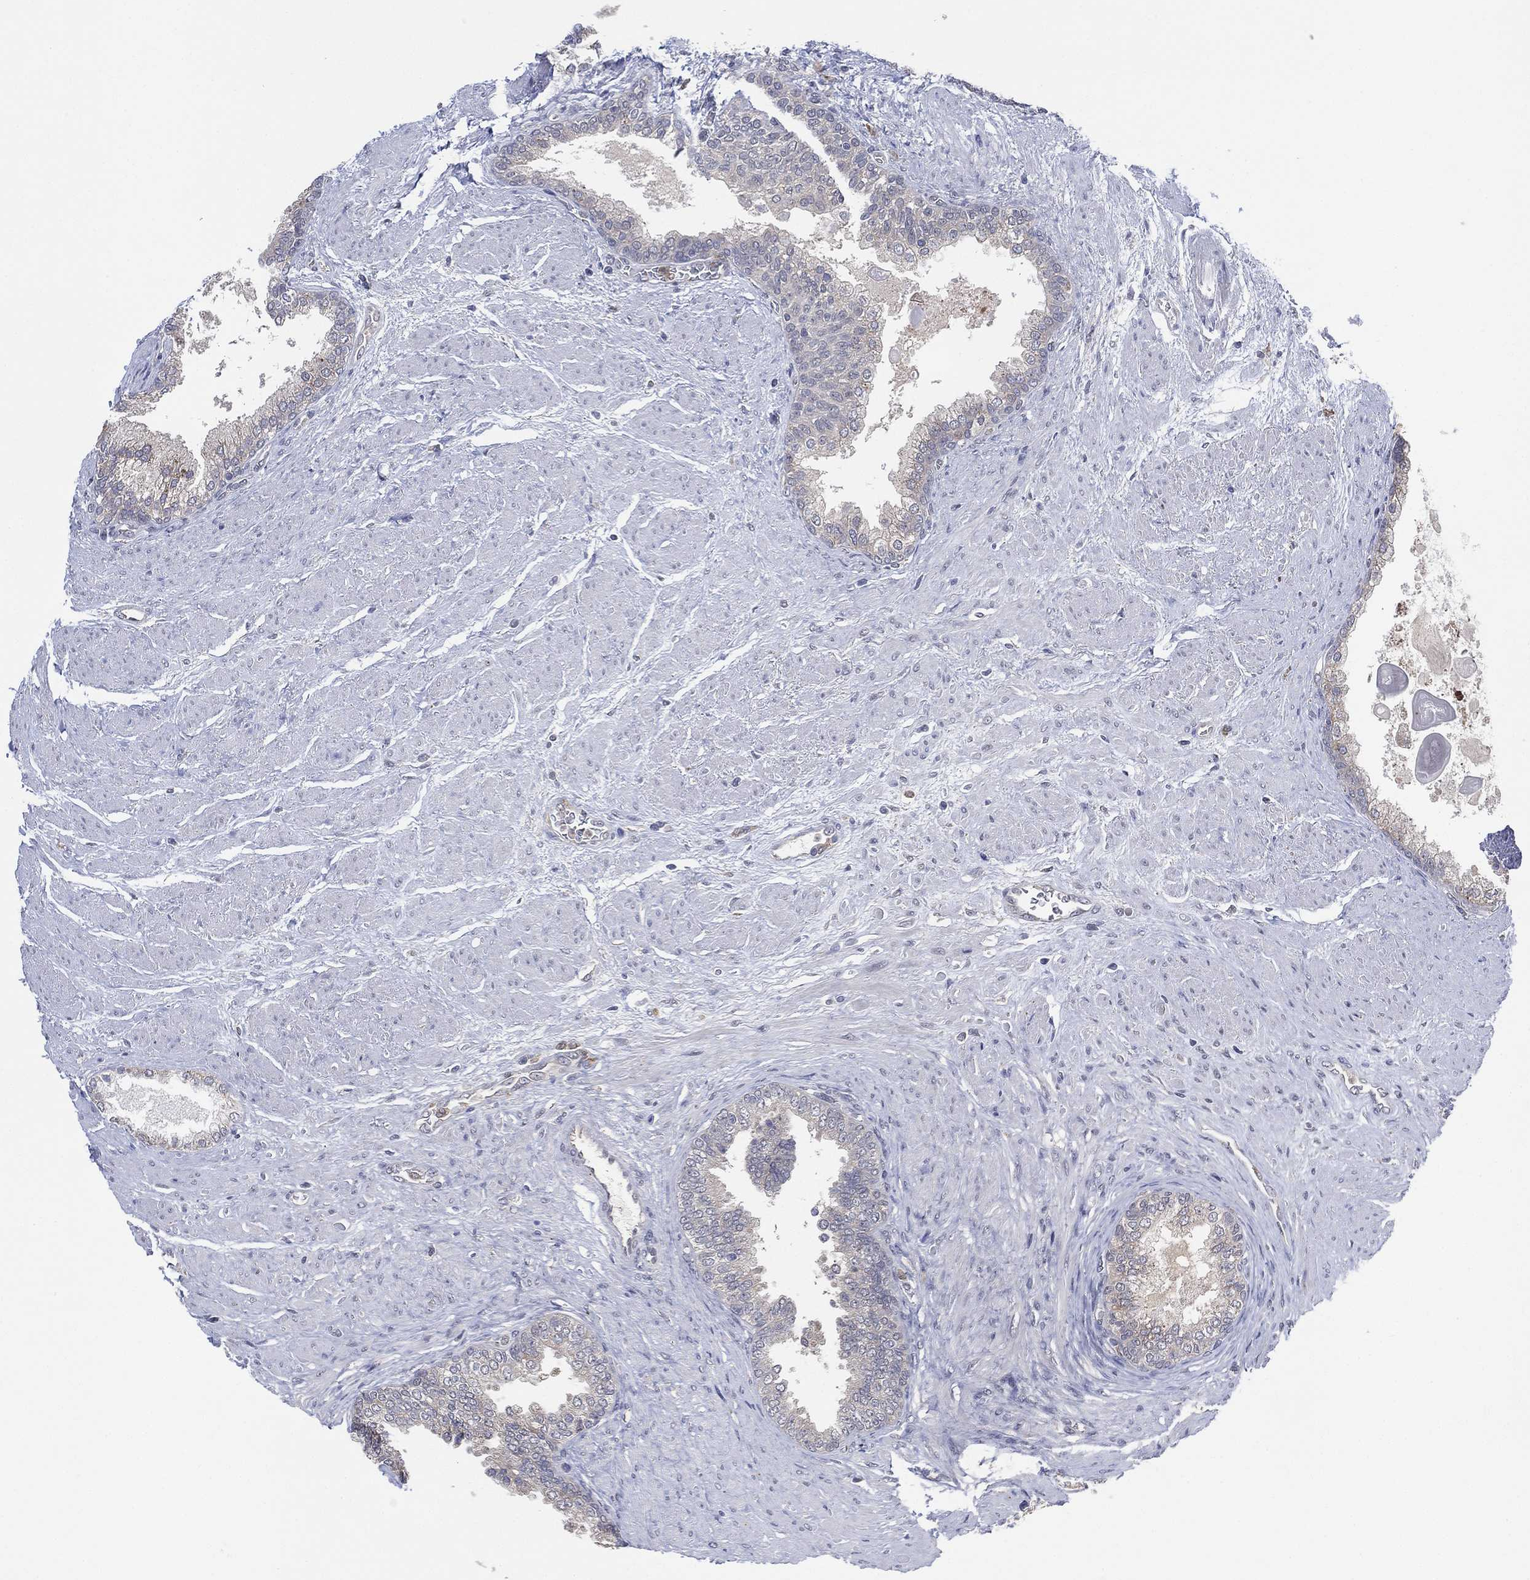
{"staining": {"intensity": "negative", "quantity": "none", "location": "none"}, "tissue": "prostate cancer", "cell_type": "Tumor cells", "image_type": "cancer", "snomed": [{"axis": "morphology", "description": "Adenocarcinoma, NOS"}, {"axis": "topography", "description": "Prostate and seminal vesicle, NOS"}, {"axis": "topography", "description": "Prostate"}], "caption": "Immunohistochemical staining of prostate cancer shows no significant expression in tumor cells.", "gene": "FES", "patient": {"sex": "male", "age": 62}}